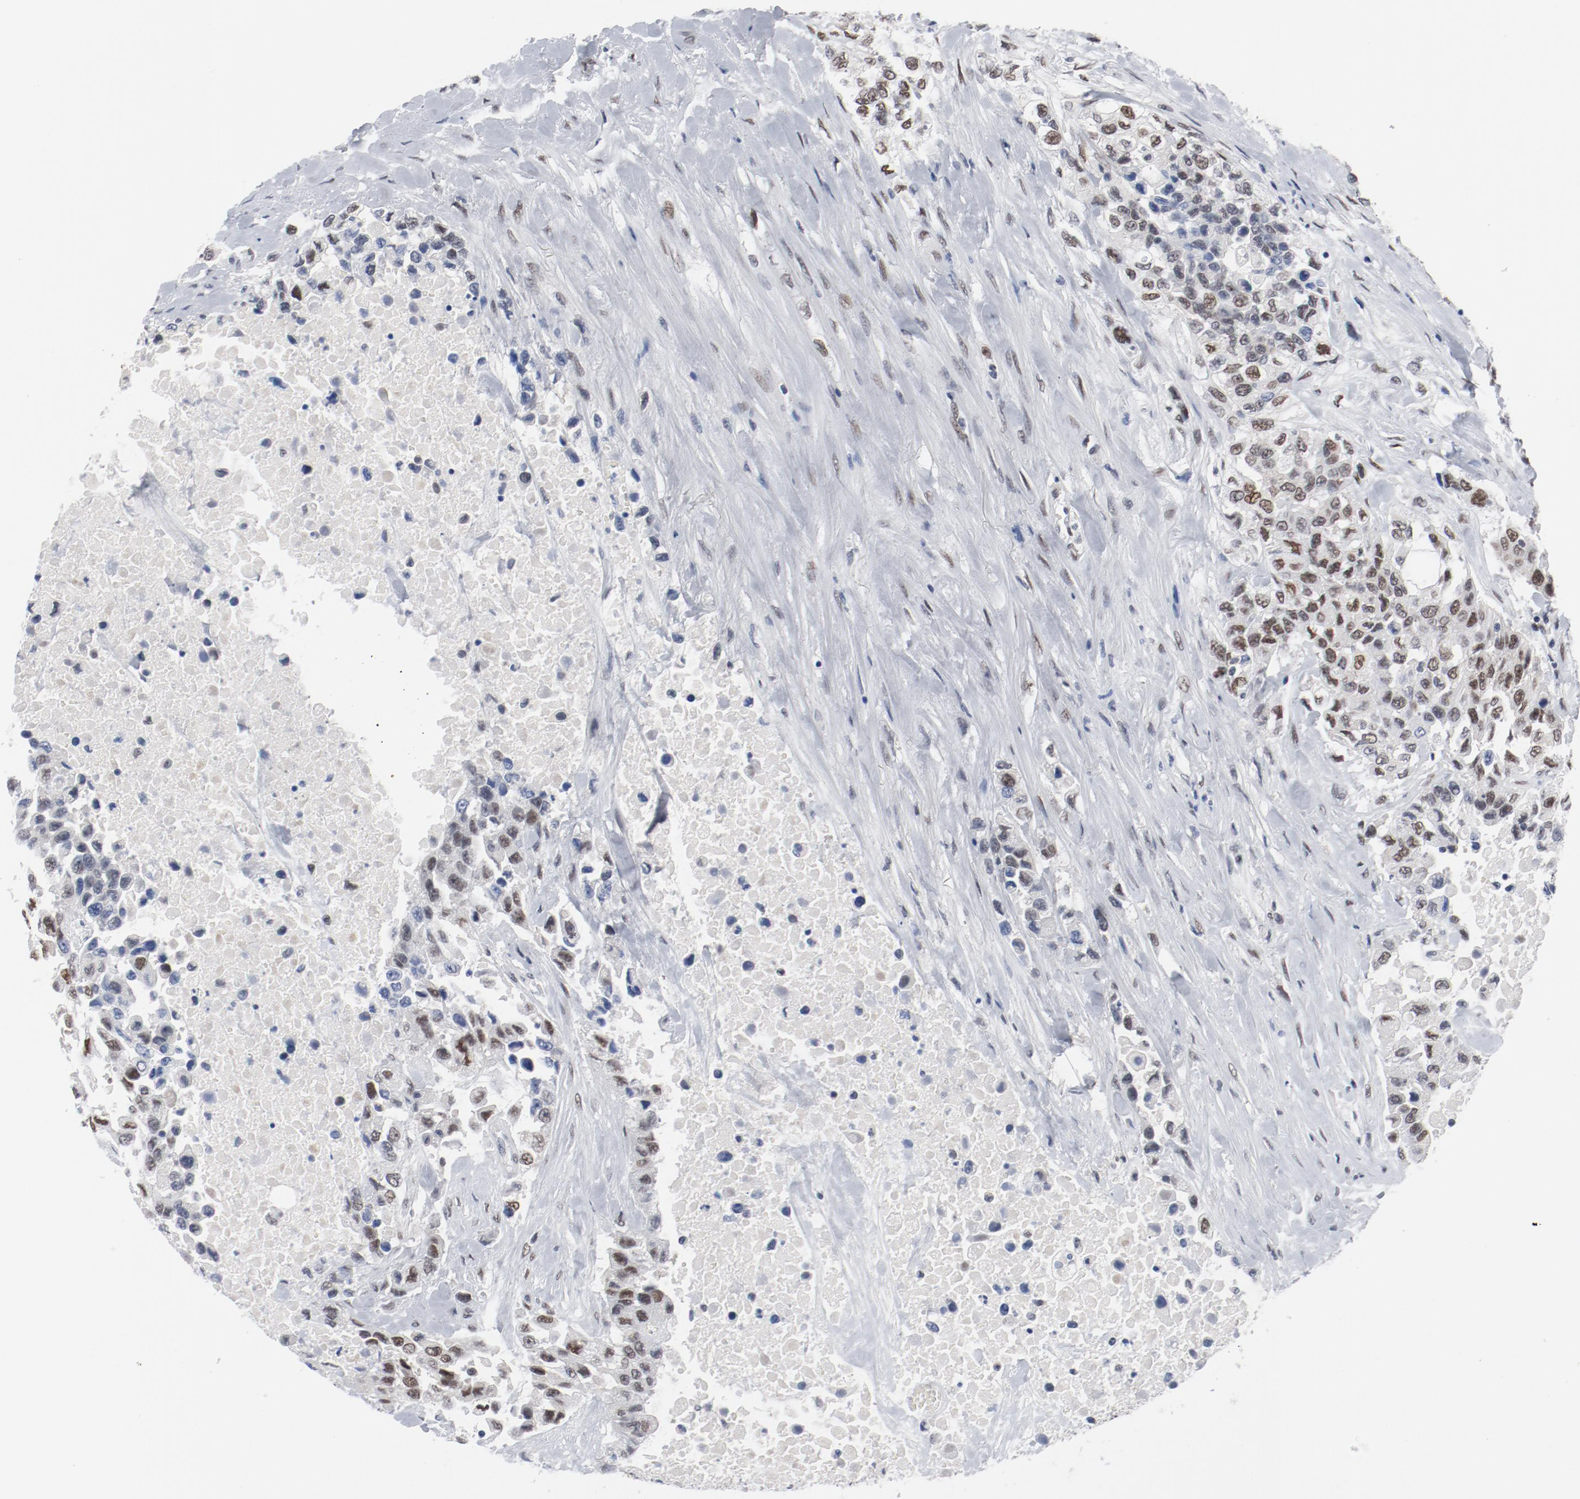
{"staining": {"intensity": "strong", "quantity": ">75%", "location": "nuclear"}, "tissue": "urothelial cancer", "cell_type": "Tumor cells", "image_type": "cancer", "snomed": [{"axis": "morphology", "description": "Urothelial carcinoma, High grade"}, {"axis": "topography", "description": "Urinary bladder"}], "caption": "Urothelial cancer stained with IHC shows strong nuclear positivity in approximately >75% of tumor cells.", "gene": "ARNT", "patient": {"sex": "female", "age": 80}}